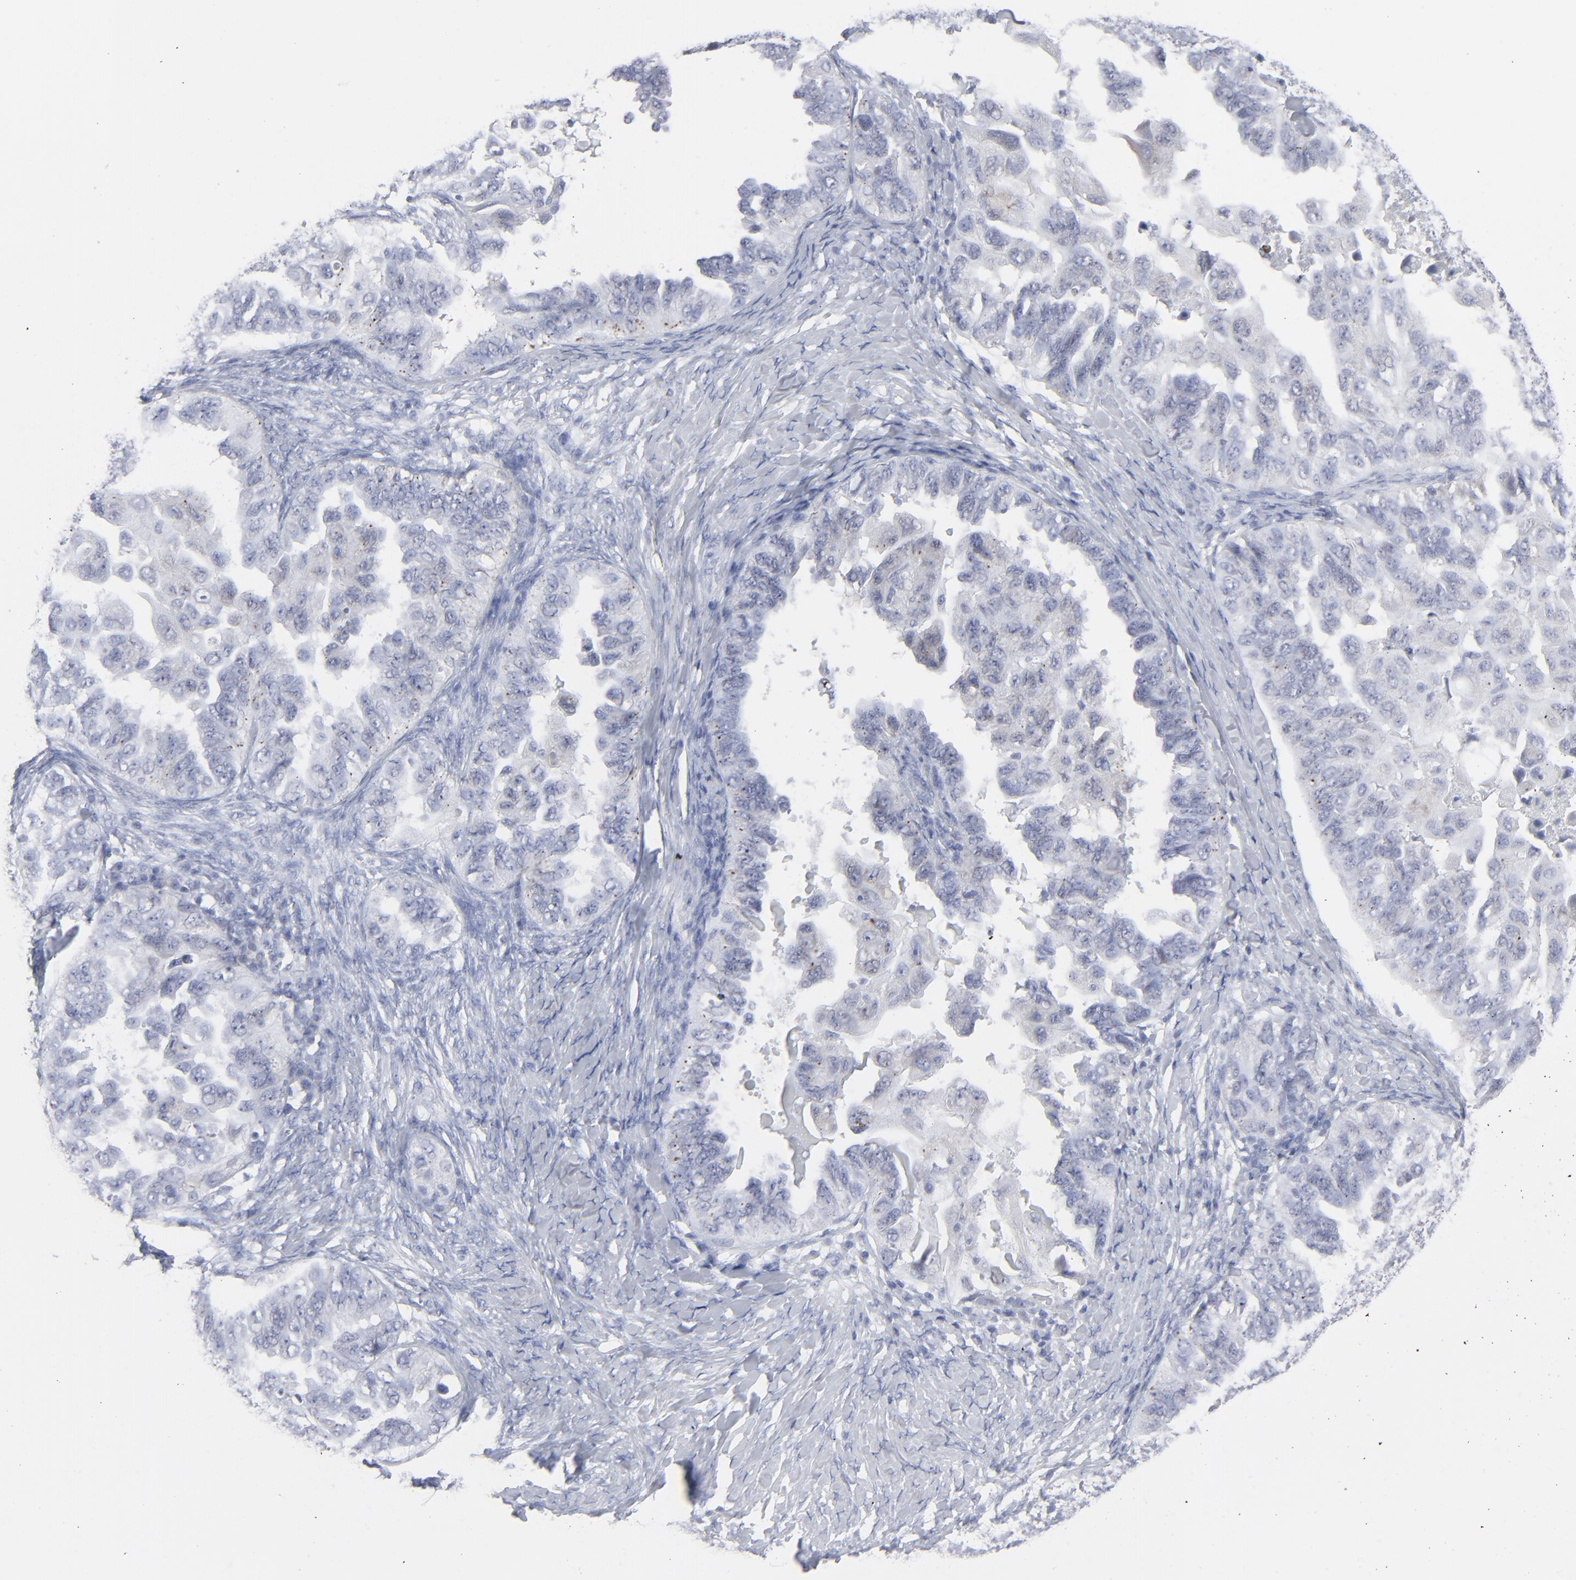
{"staining": {"intensity": "negative", "quantity": "none", "location": "none"}, "tissue": "ovarian cancer", "cell_type": "Tumor cells", "image_type": "cancer", "snomed": [{"axis": "morphology", "description": "Cystadenocarcinoma, serous, NOS"}, {"axis": "topography", "description": "Ovary"}], "caption": "Immunohistochemistry (IHC) of ovarian cancer reveals no positivity in tumor cells.", "gene": "NUP88", "patient": {"sex": "female", "age": 82}}